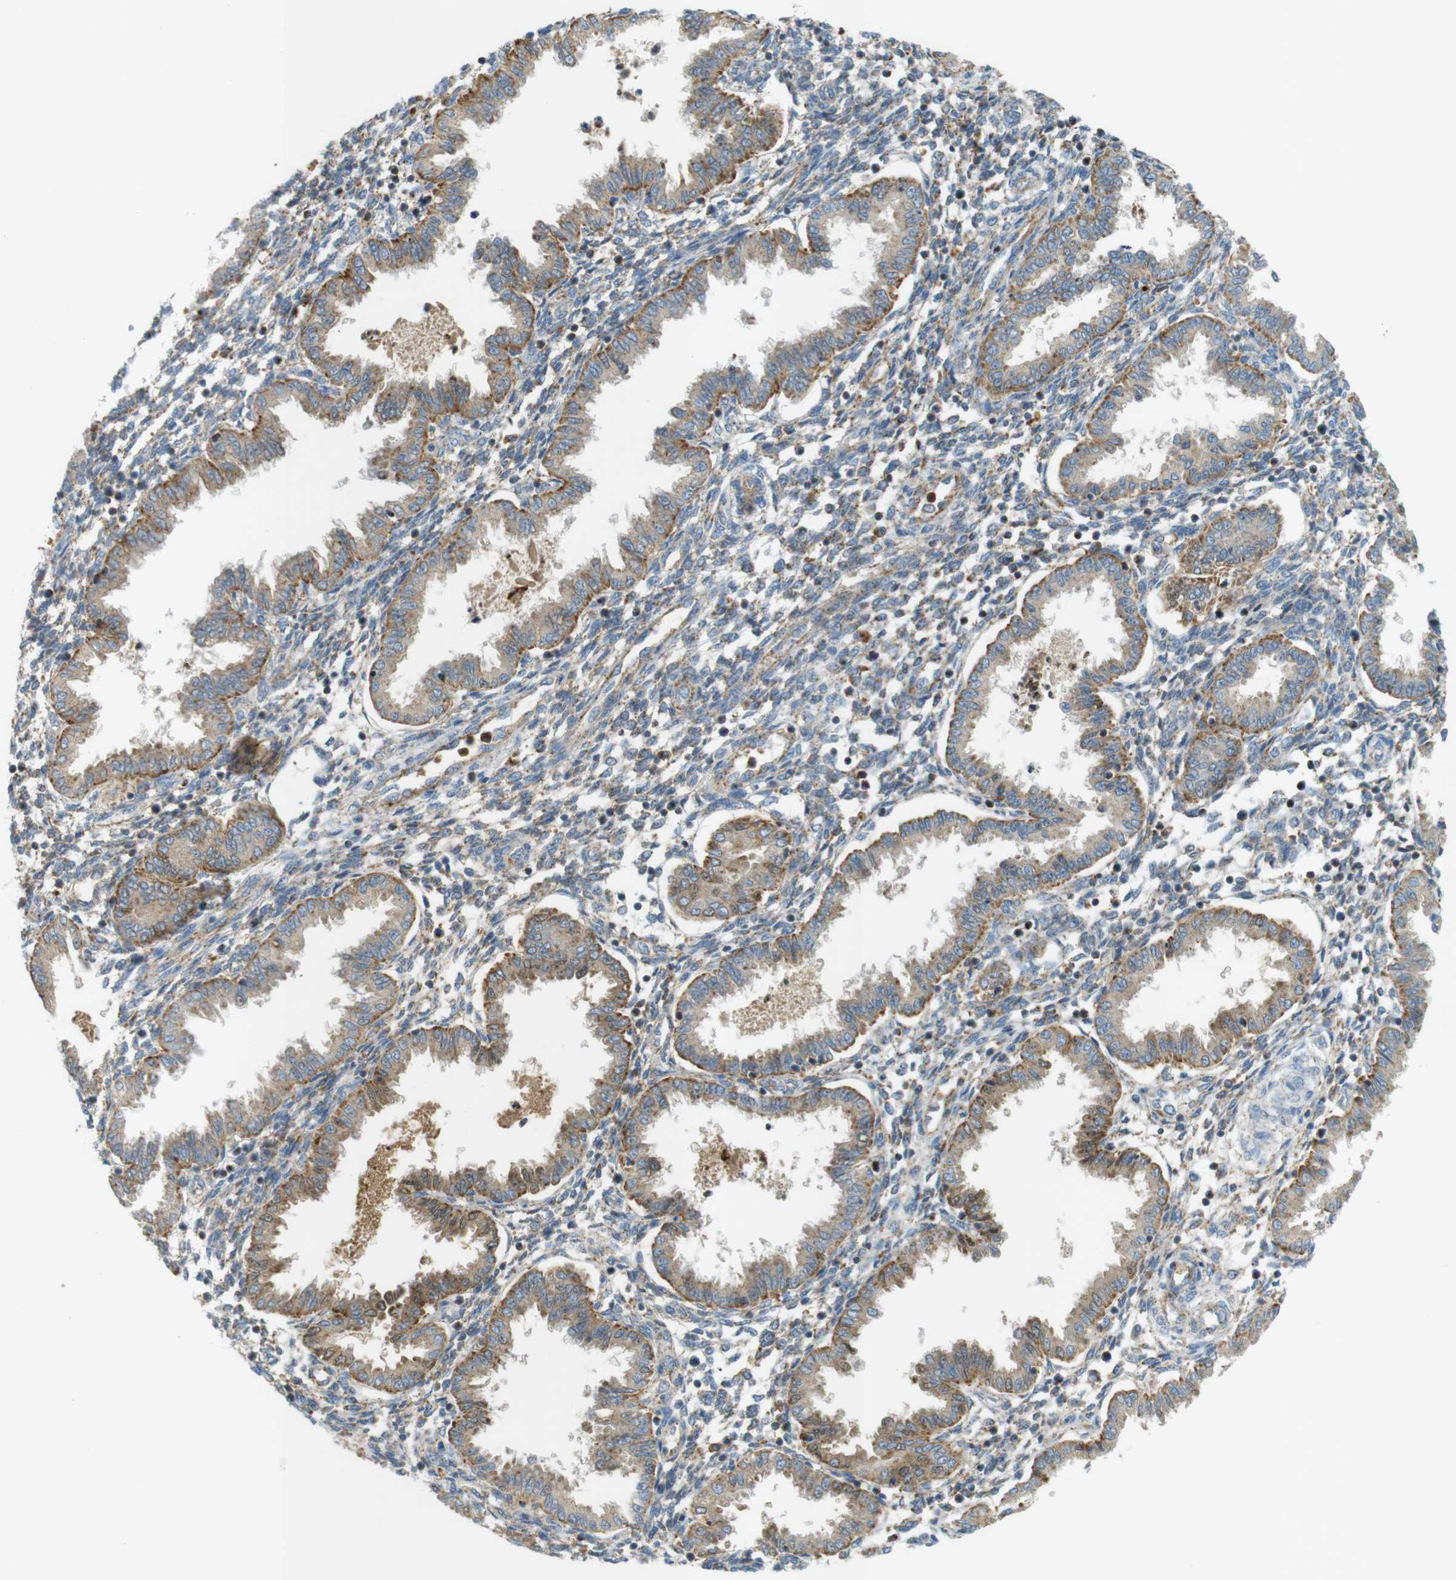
{"staining": {"intensity": "moderate", "quantity": "25%-75%", "location": "cytoplasmic/membranous"}, "tissue": "endometrium", "cell_type": "Cells in endometrial stroma", "image_type": "normal", "snomed": [{"axis": "morphology", "description": "Normal tissue, NOS"}, {"axis": "topography", "description": "Endometrium"}], "caption": "Endometrium stained with immunohistochemistry demonstrates moderate cytoplasmic/membranous expression in about 25%-75% of cells in endometrial stroma. The staining was performed using DAB, with brown indicating positive protein expression. Nuclei are stained blue with hematoxylin.", "gene": "LAMP1", "patient": {"sex": "female", "age": 33}}